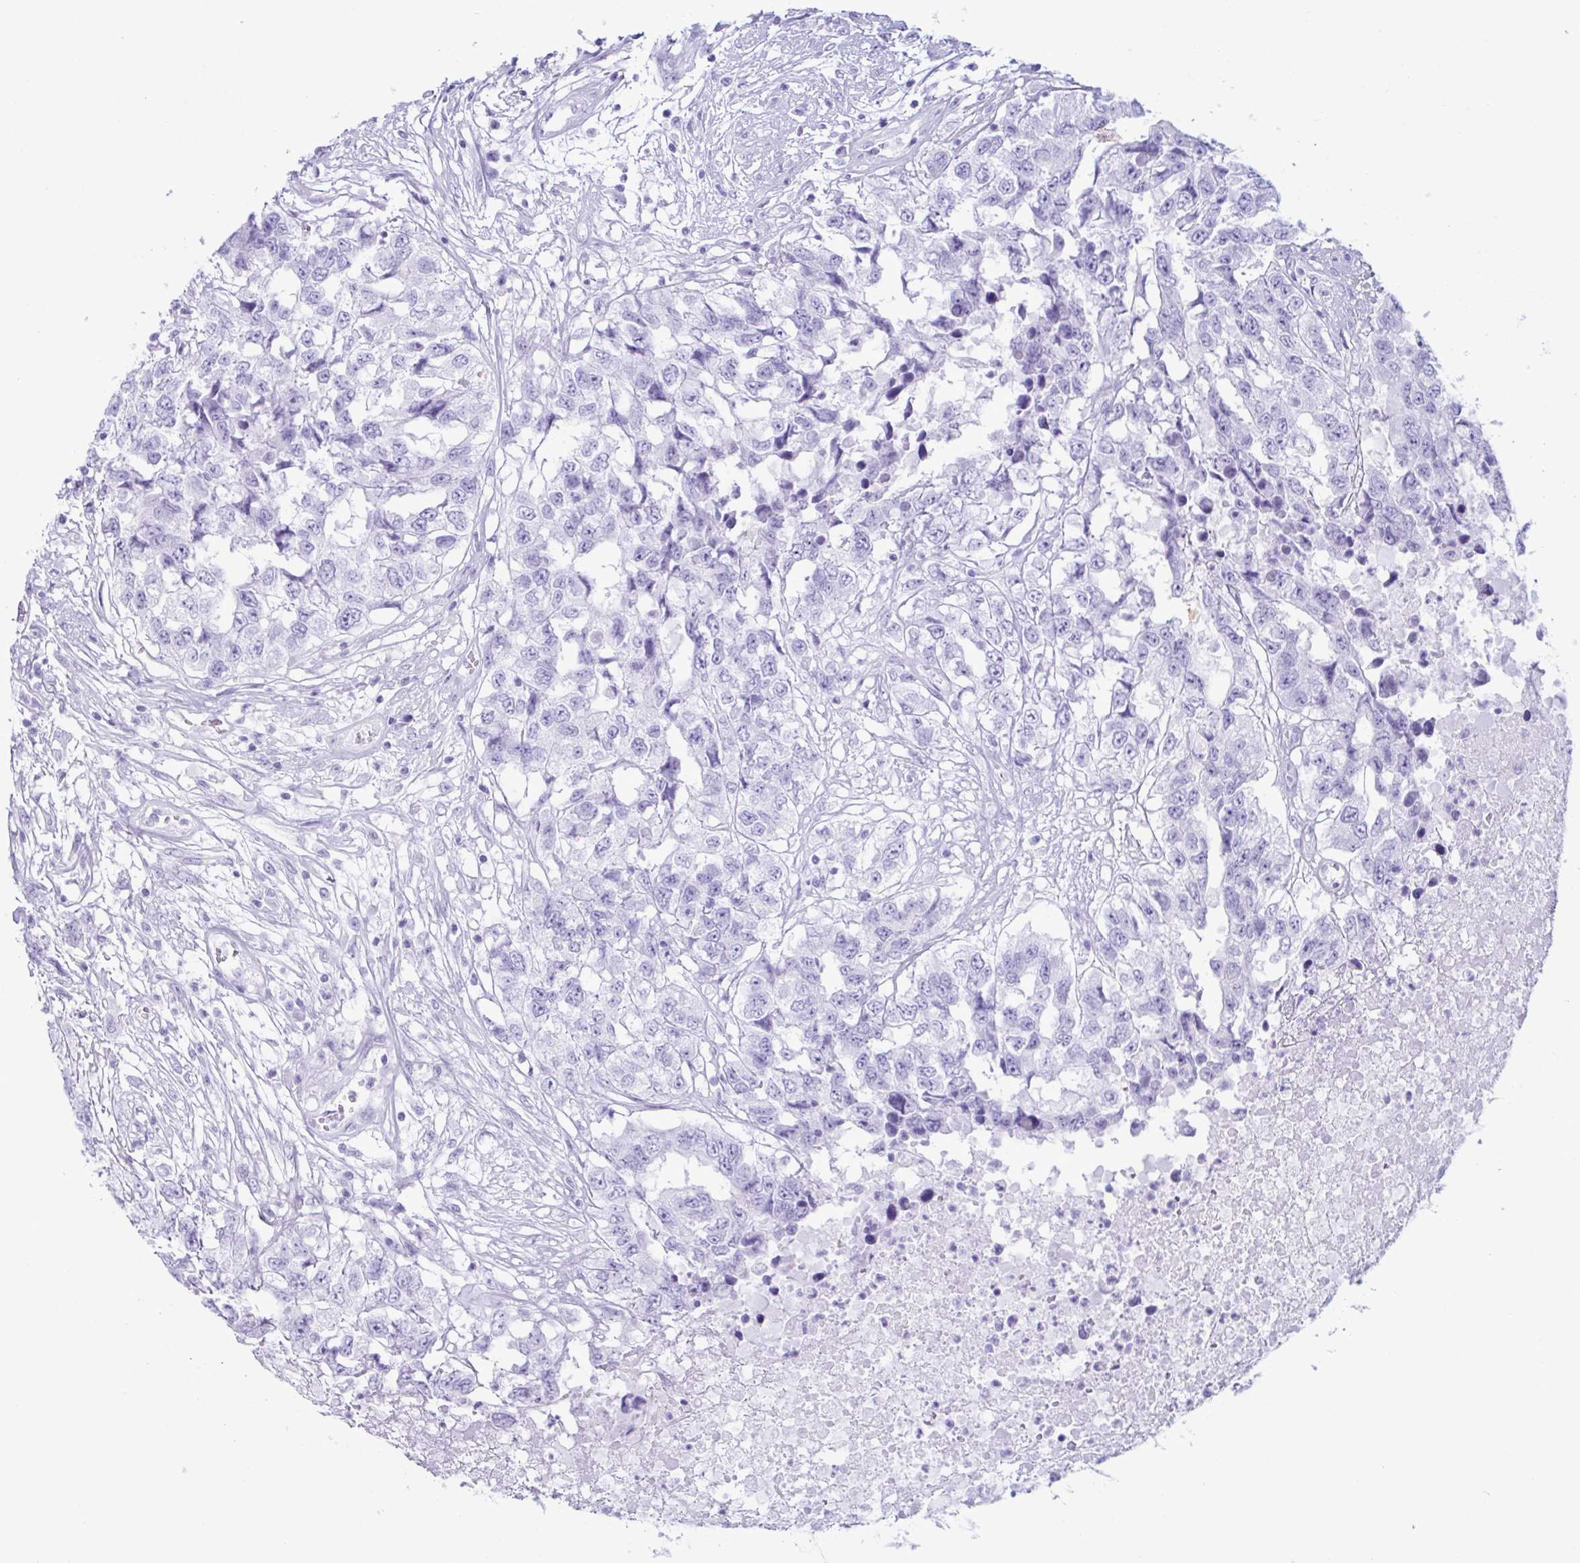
{"staining": {"intensity": "negative", "quantity": "none", "location": "none"}, "tissue": "testis cancer", "cell_type": "Tumor cells", "image_type": "cancer", "snomed": [{"axis": "morphology", "description": "Carcinoma, Embryonal, NOS"}, {"axis": "topography", "description": "Testis"}], "caption": "Immunohistochemistry (IHC) photomicrograph of neoplastic tissue: human embryonal carcinoma (testis) stained with DAB reveals no significant protein positivity in tumor cells.", "gene": "MRGPRG", "patient": {"sex": "male", "age": 83}}